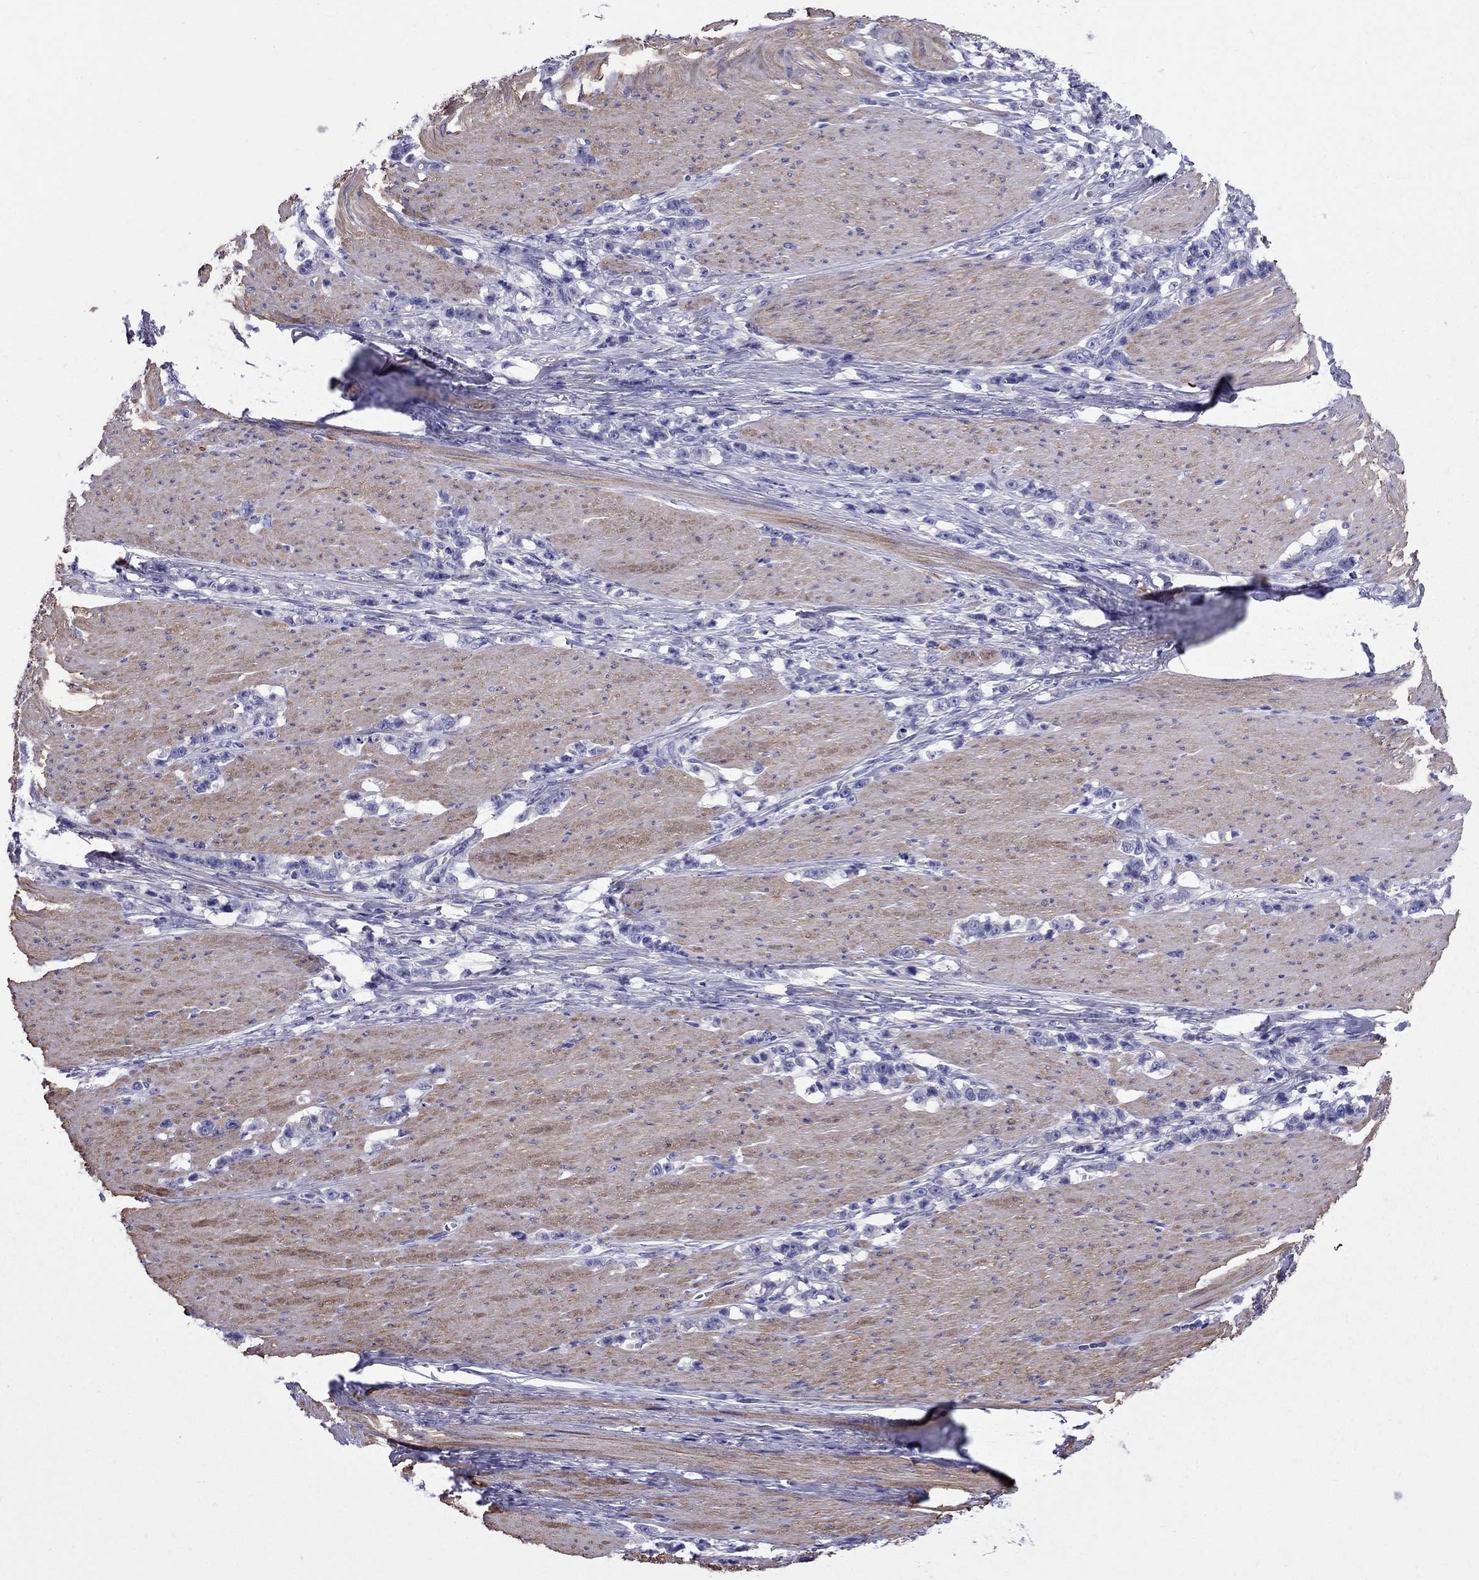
{"staining": {"intensity": "negative", "quantity": "none", "location": "none"}, "tissue": "stomach cancer", "cell_type": "Tumor cells", "image_type": "cancer", "snomed": [{"axis": "morphology", "description": "Adenocarcinoma, NOS"}, {"axis": "topography", "description": "Stomach, lower"}], "caption": "The immunohistochemistry (IHC) micrograph has no significant expression in tumor cells of stomach cancer (adenocarcinoma) tissue. (Stains: DAB (3,3'-diaminobenzidine) immunohistochemistry with hematoxylin counter stain, Microscopy: brightfield microscopy at high magnification).", "gene": "GPR50", "patient": {"sex": "male", "age": 88}}